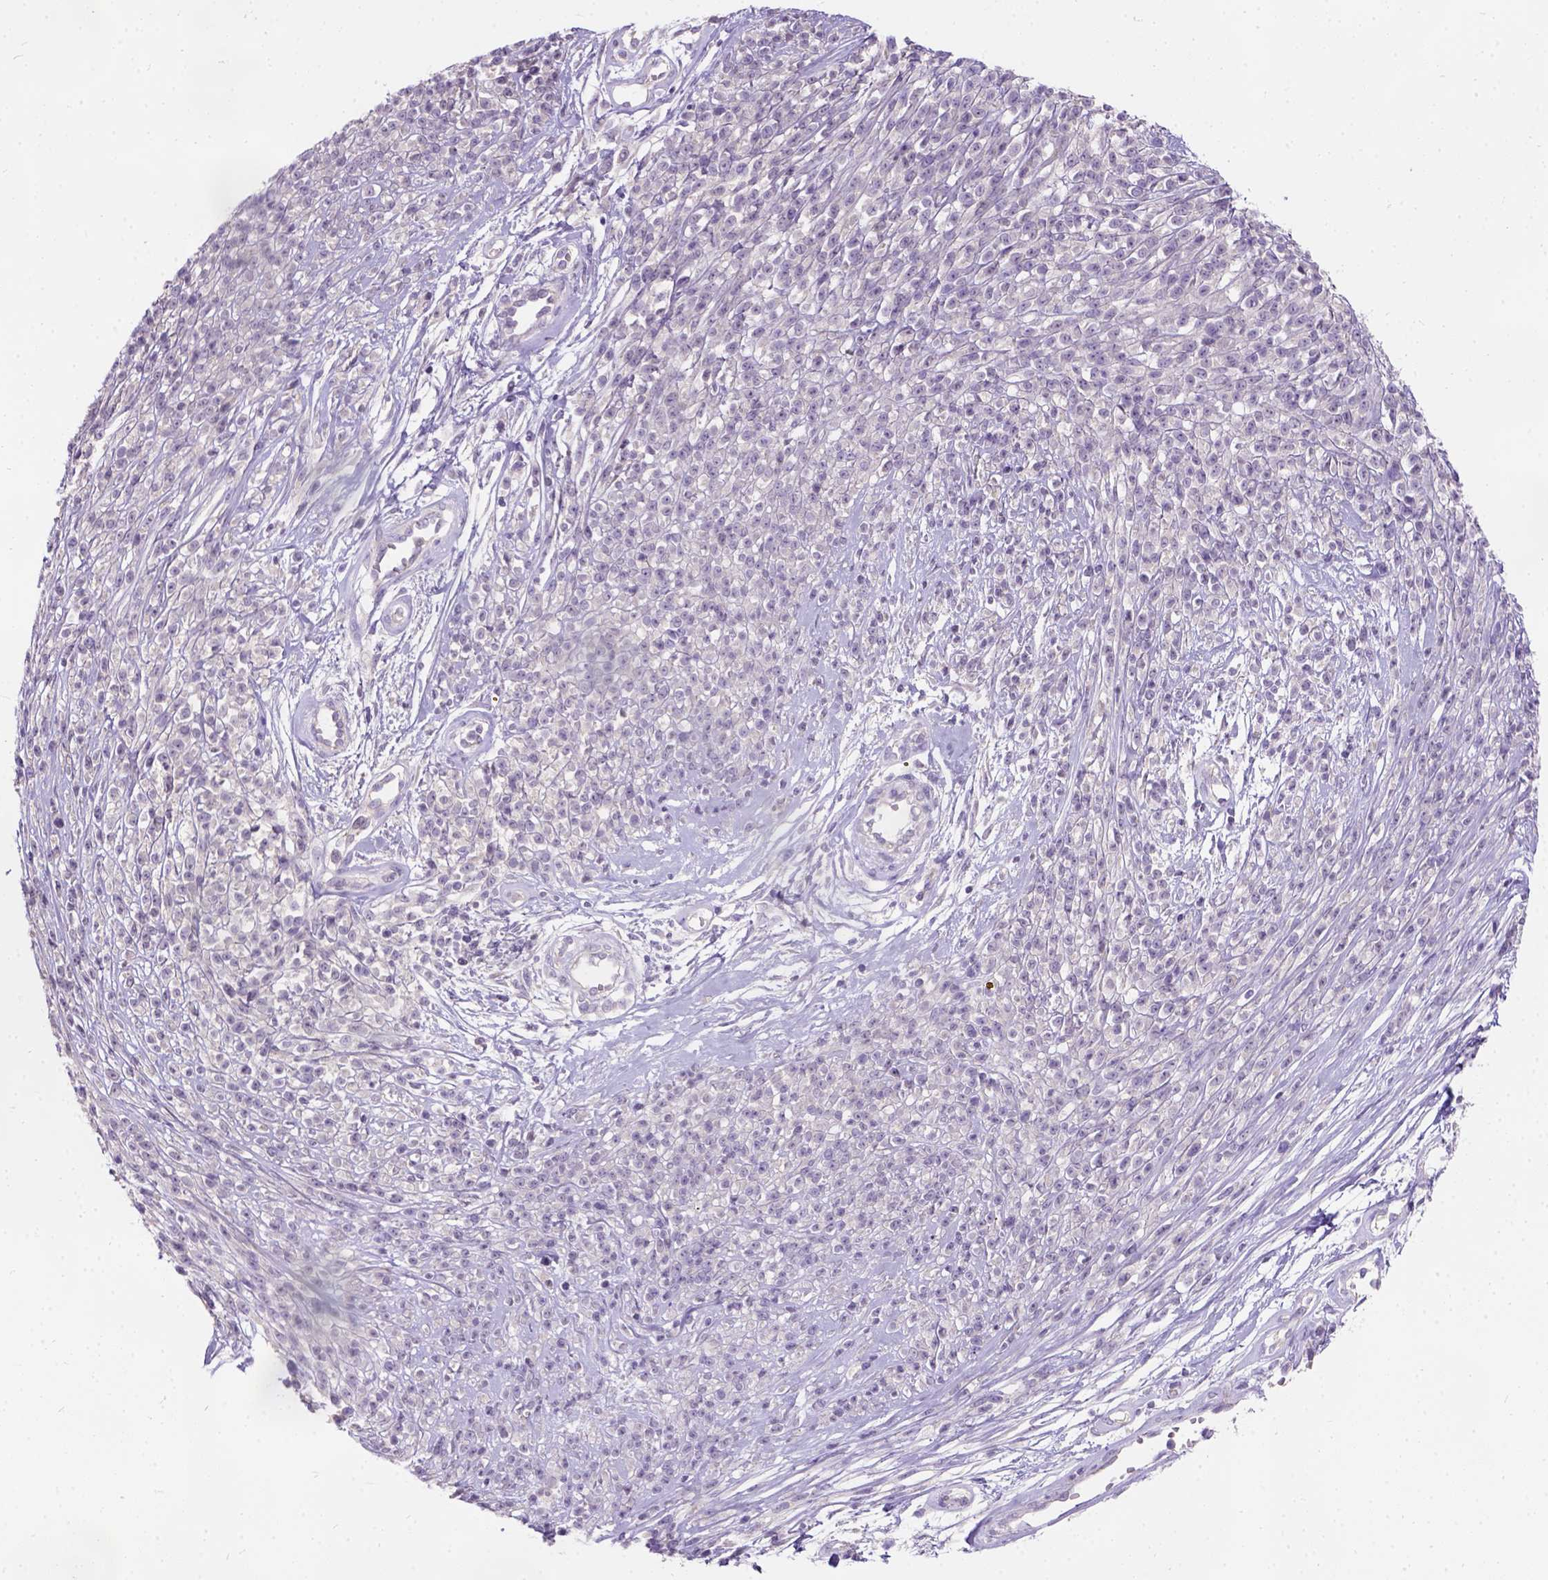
{"staining": {"intensity": "negative", "quantity": "none", "location": "none"}, "tissue": "melanoma", "cell_type": "Tumor cells", "image_type": "cancer", "snomed": [{"axis": "morphology", "description": "Malignant melanoma, NOS"}, {"axis": "topography", "description": "Skin"}, {"axis": "topography", "description": "Skin of trunk"}], "caption": "Immunohistochemical staining of melanoma shows no significant expression in tumor cells.", "gene": "C20orf144", "patient": {"sex": "male", "age": 74}}